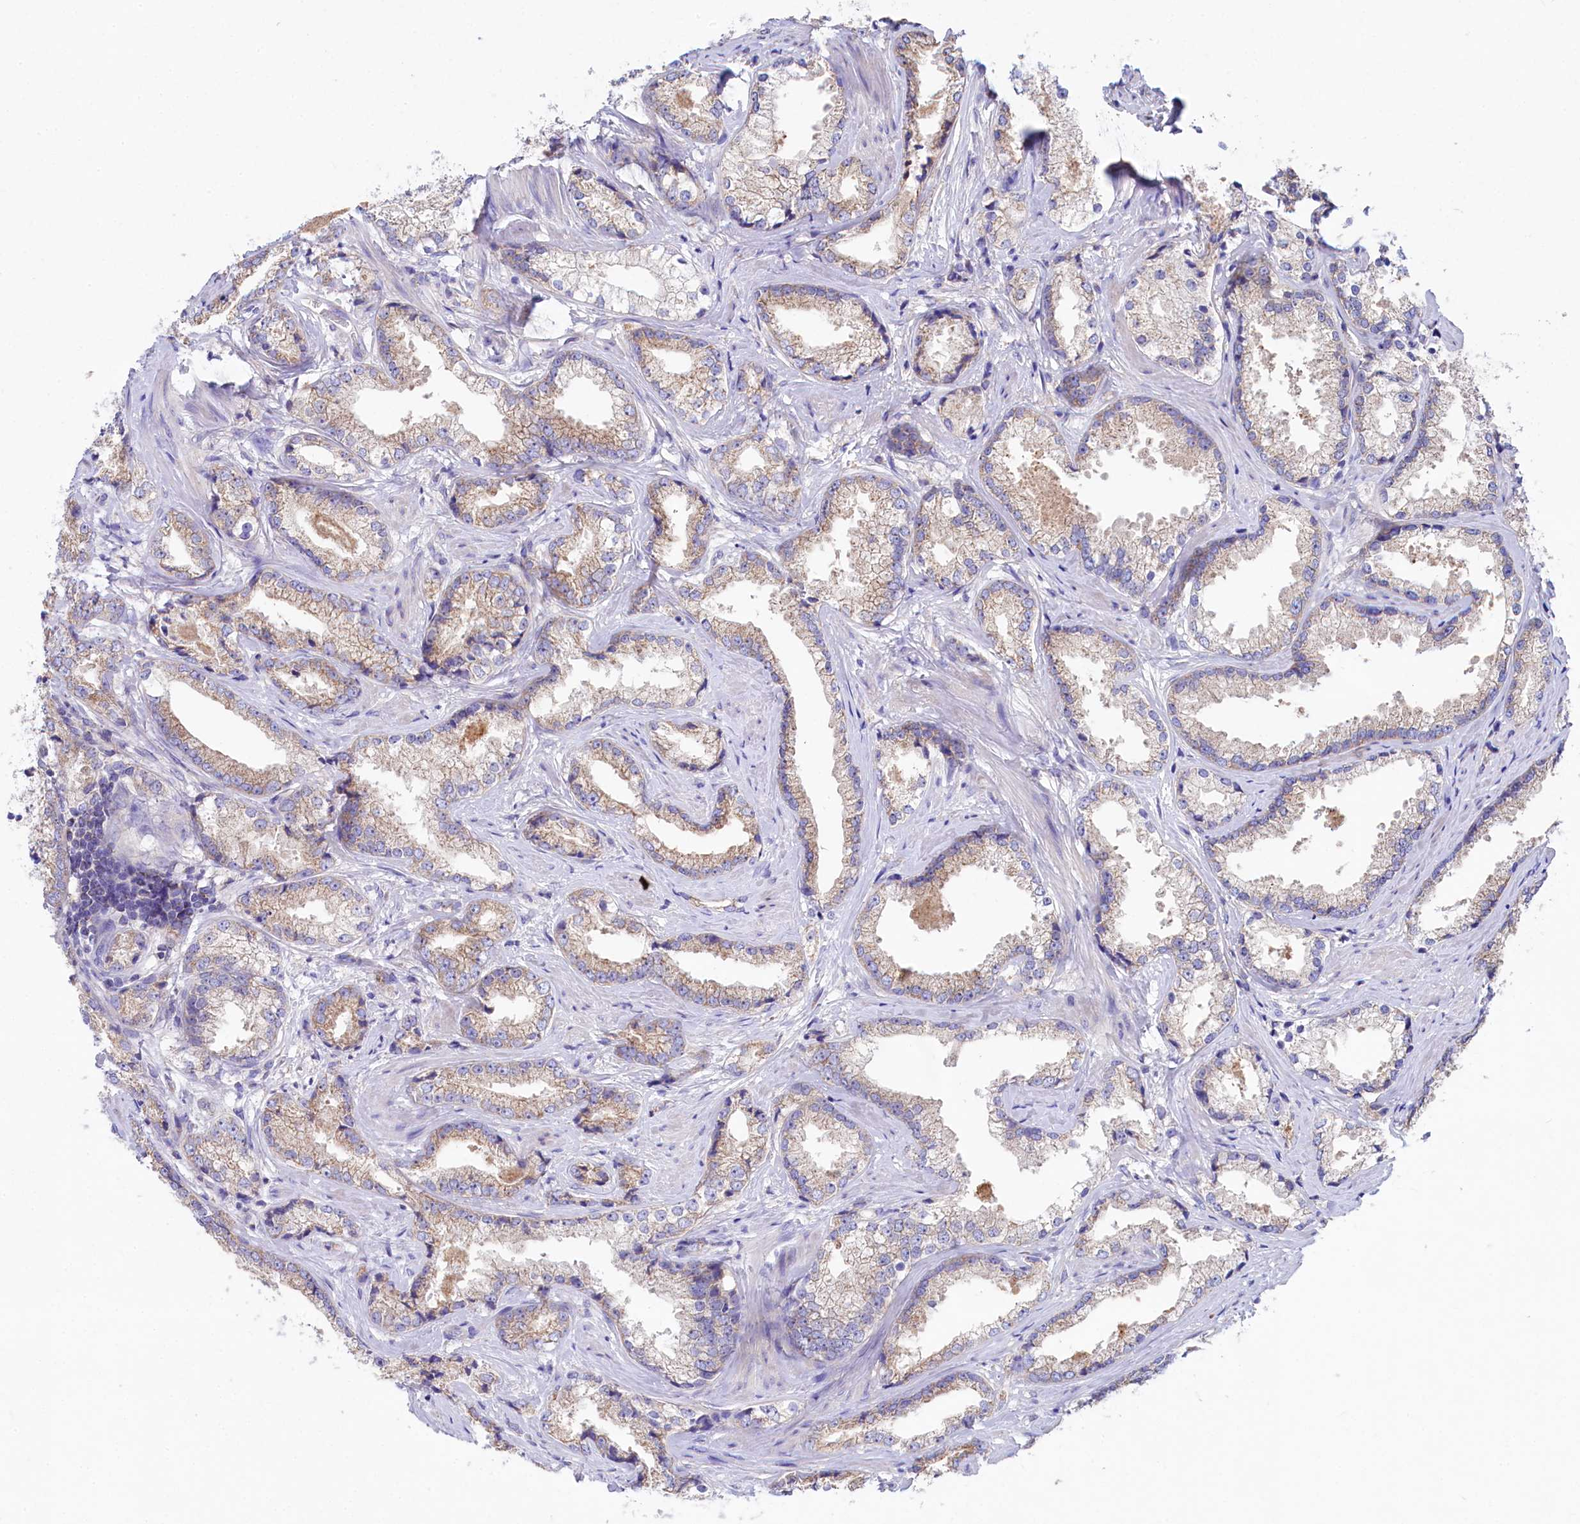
{"staining": {"intensity": "moderate", "quantity": "25%-75%", "location": "cytoplasmic/membranous"}, "tissue": "prostate cancer", "cell_type": "Tumor cells", "image_type": "cancer", "snomed": [{"axis": "morphology", "description": "Adenocarcinoma, High grade"}, {"axis": "topography", "description": "Prostate"}], "caption": "The photomicrograph displays immunohistochemical staining of prostate cancer (high-grade adenocarcinoma). There is moderate cytoplasmic/membranous positivity is identified in about 25%-75% of tumor cells.", "gene": "VPS26B", "patient": {"sex": "male", "age": 66}}